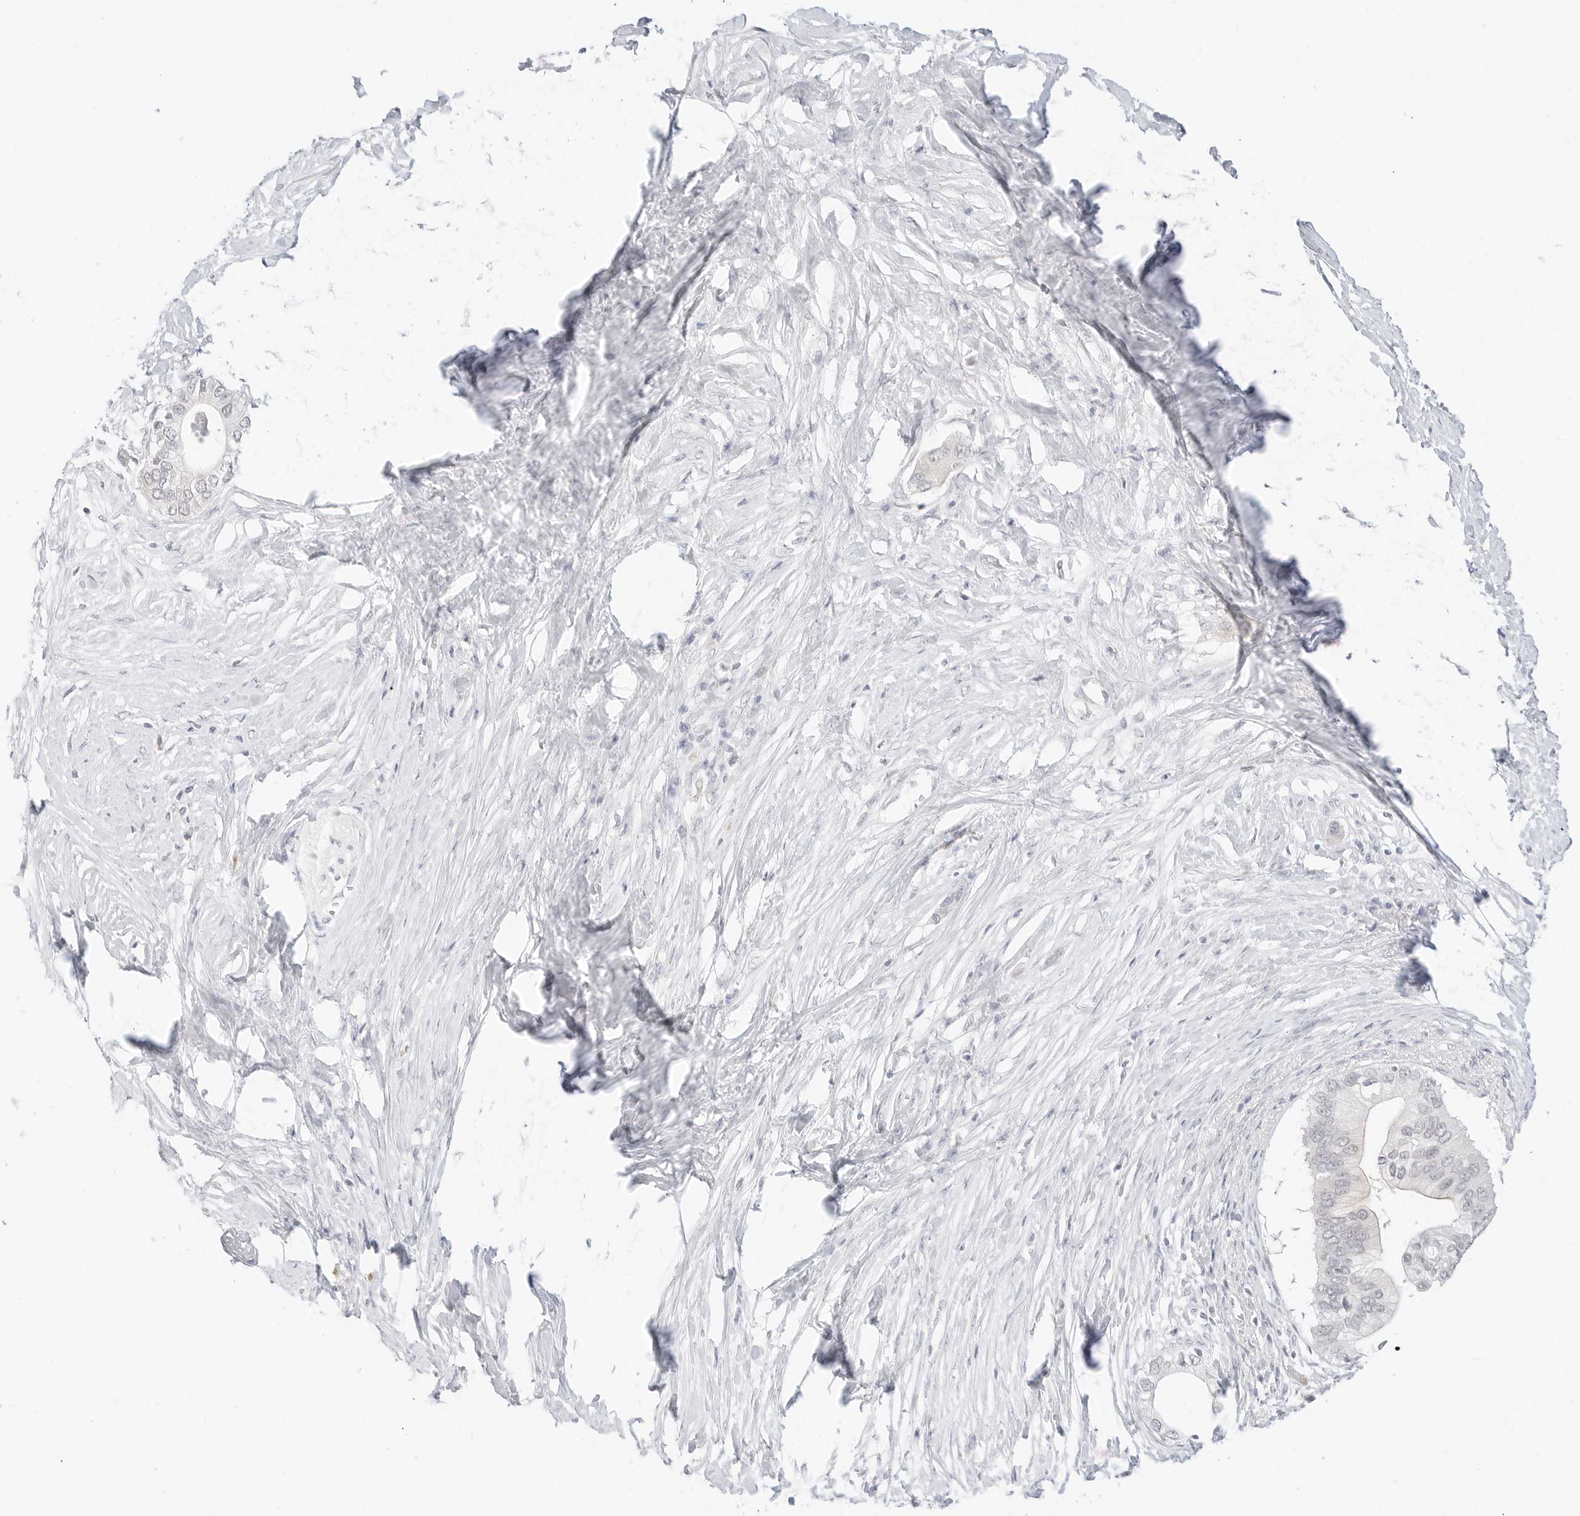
{"staining": {"intensity": "negative", "quantity": "none", "location": "none"}, "tissue": "pancreatic cancer", "cell_type": "Tumor cells", "image_type": "cancer", "snomed": [{"axis": "morphology", "description": "Normal tissue, NOS"}, {"axis": "morphology", "description": "Adenocarcinoma, NOS"}, {"axis": "topography", "description": "Pancreas"}, {"axis": "topography", "description": "Peripheral nerve tissue"}], "caption": "High magnification brightfield microscopy of adenocarcinoma (pancreatic) stained with DAB (3,3'-diaminobenzidine) (brown) and counterstained with hematoxylin (blue): tumor cells show no significant staining.", "gene": "GNAS", "patient": {"sex": "male", "age": 59}}